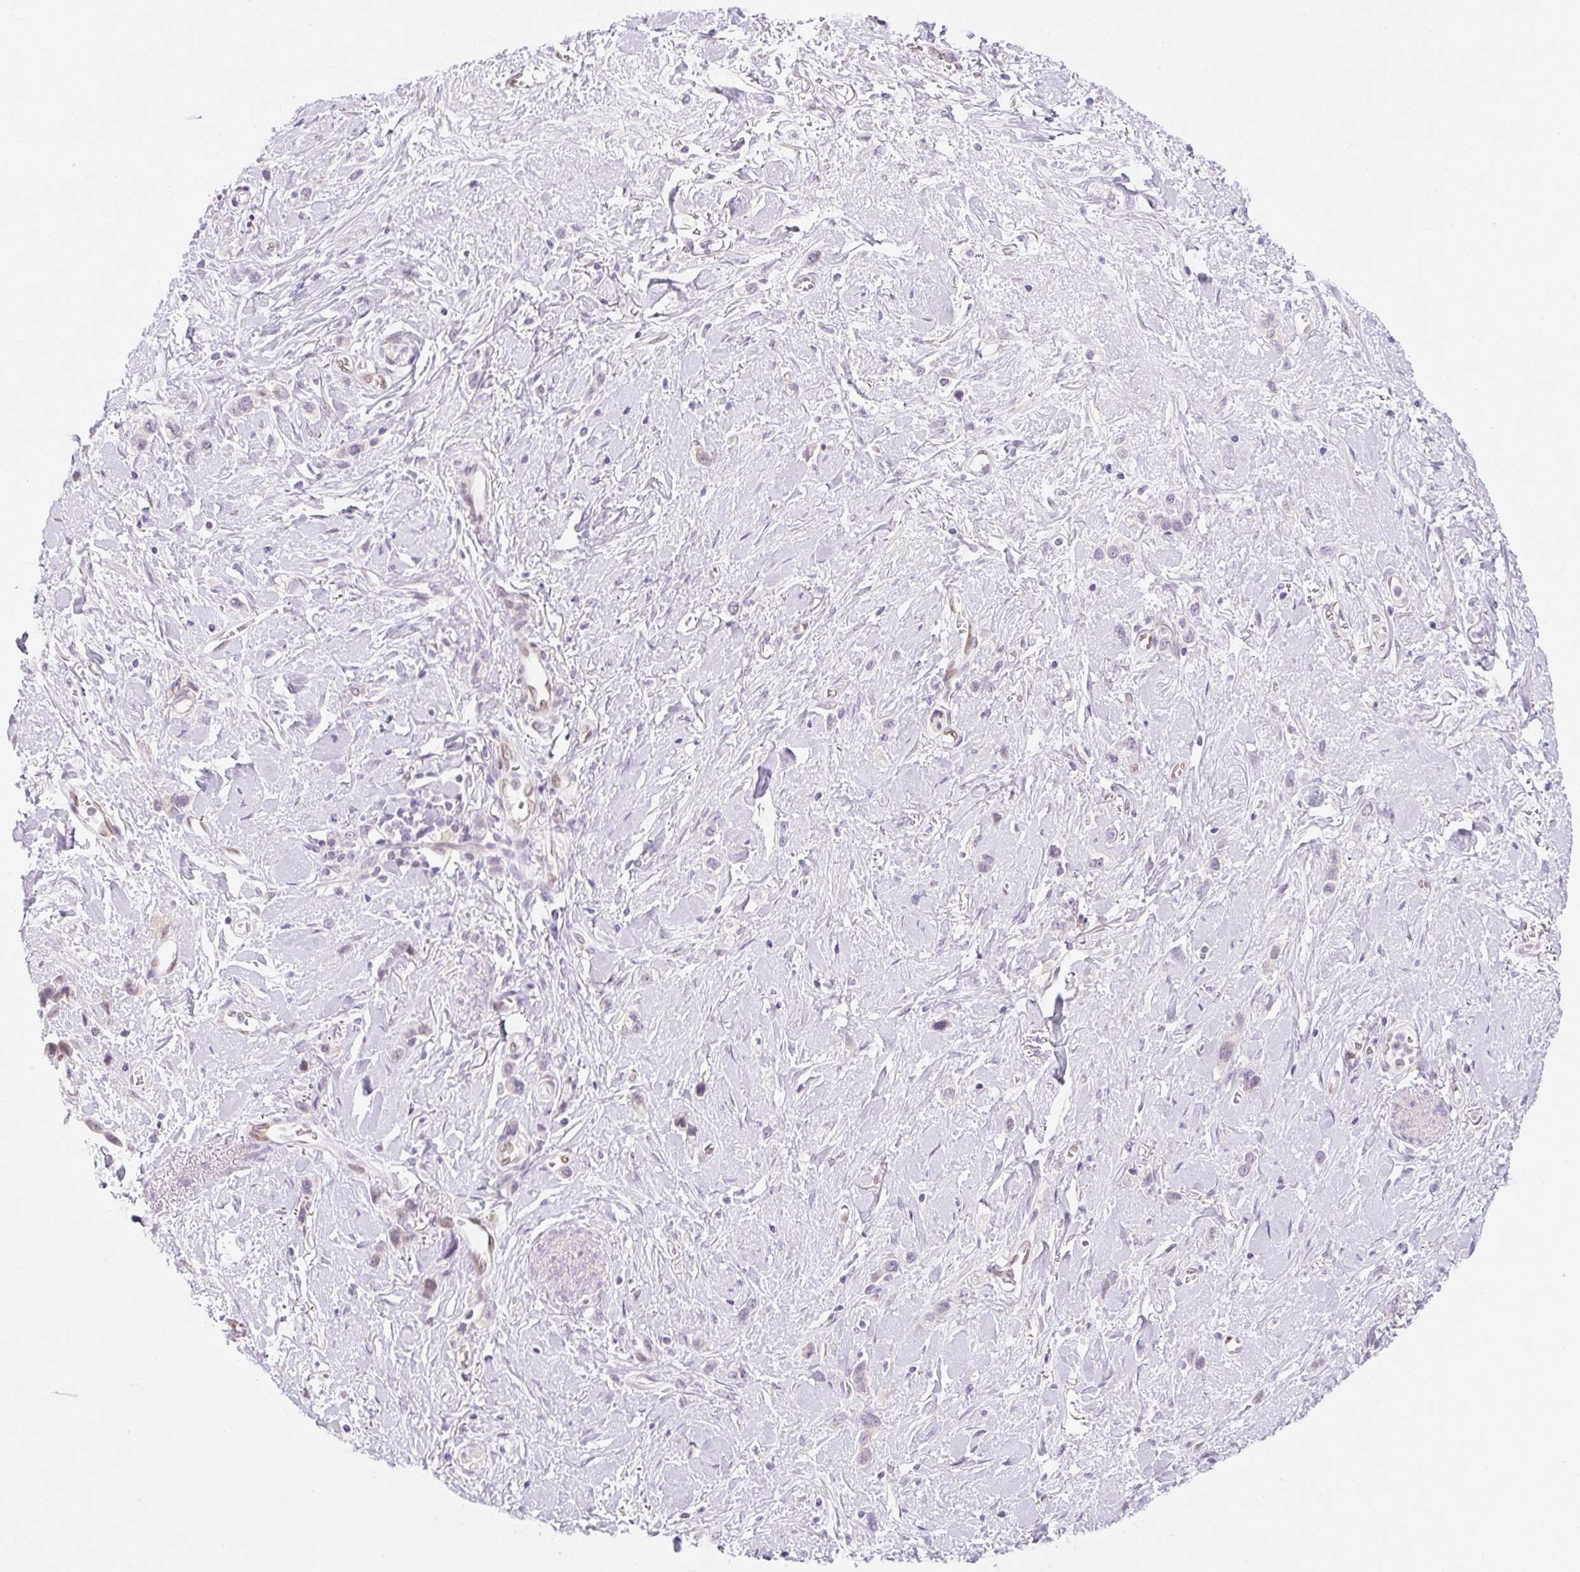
{"staining": {"intensity": "negative", "quantity": "none", "location": "none"}, "tissue": "stomach cancer", "cell_type": "Tumor cells", "image_type": "cancer", "snomed": [{"axis": "morphology", "description": "Adenocarcinoma, NOS"}, {"axis": "topography", "description": "Stomach"}], "caption": "This is an immunohistochemistry micrograph of stomach adenocarcinoma. There is no expression in tumor cells.", "gene": "SYNE3", "patient": {"sex": "female", "age": 65}}